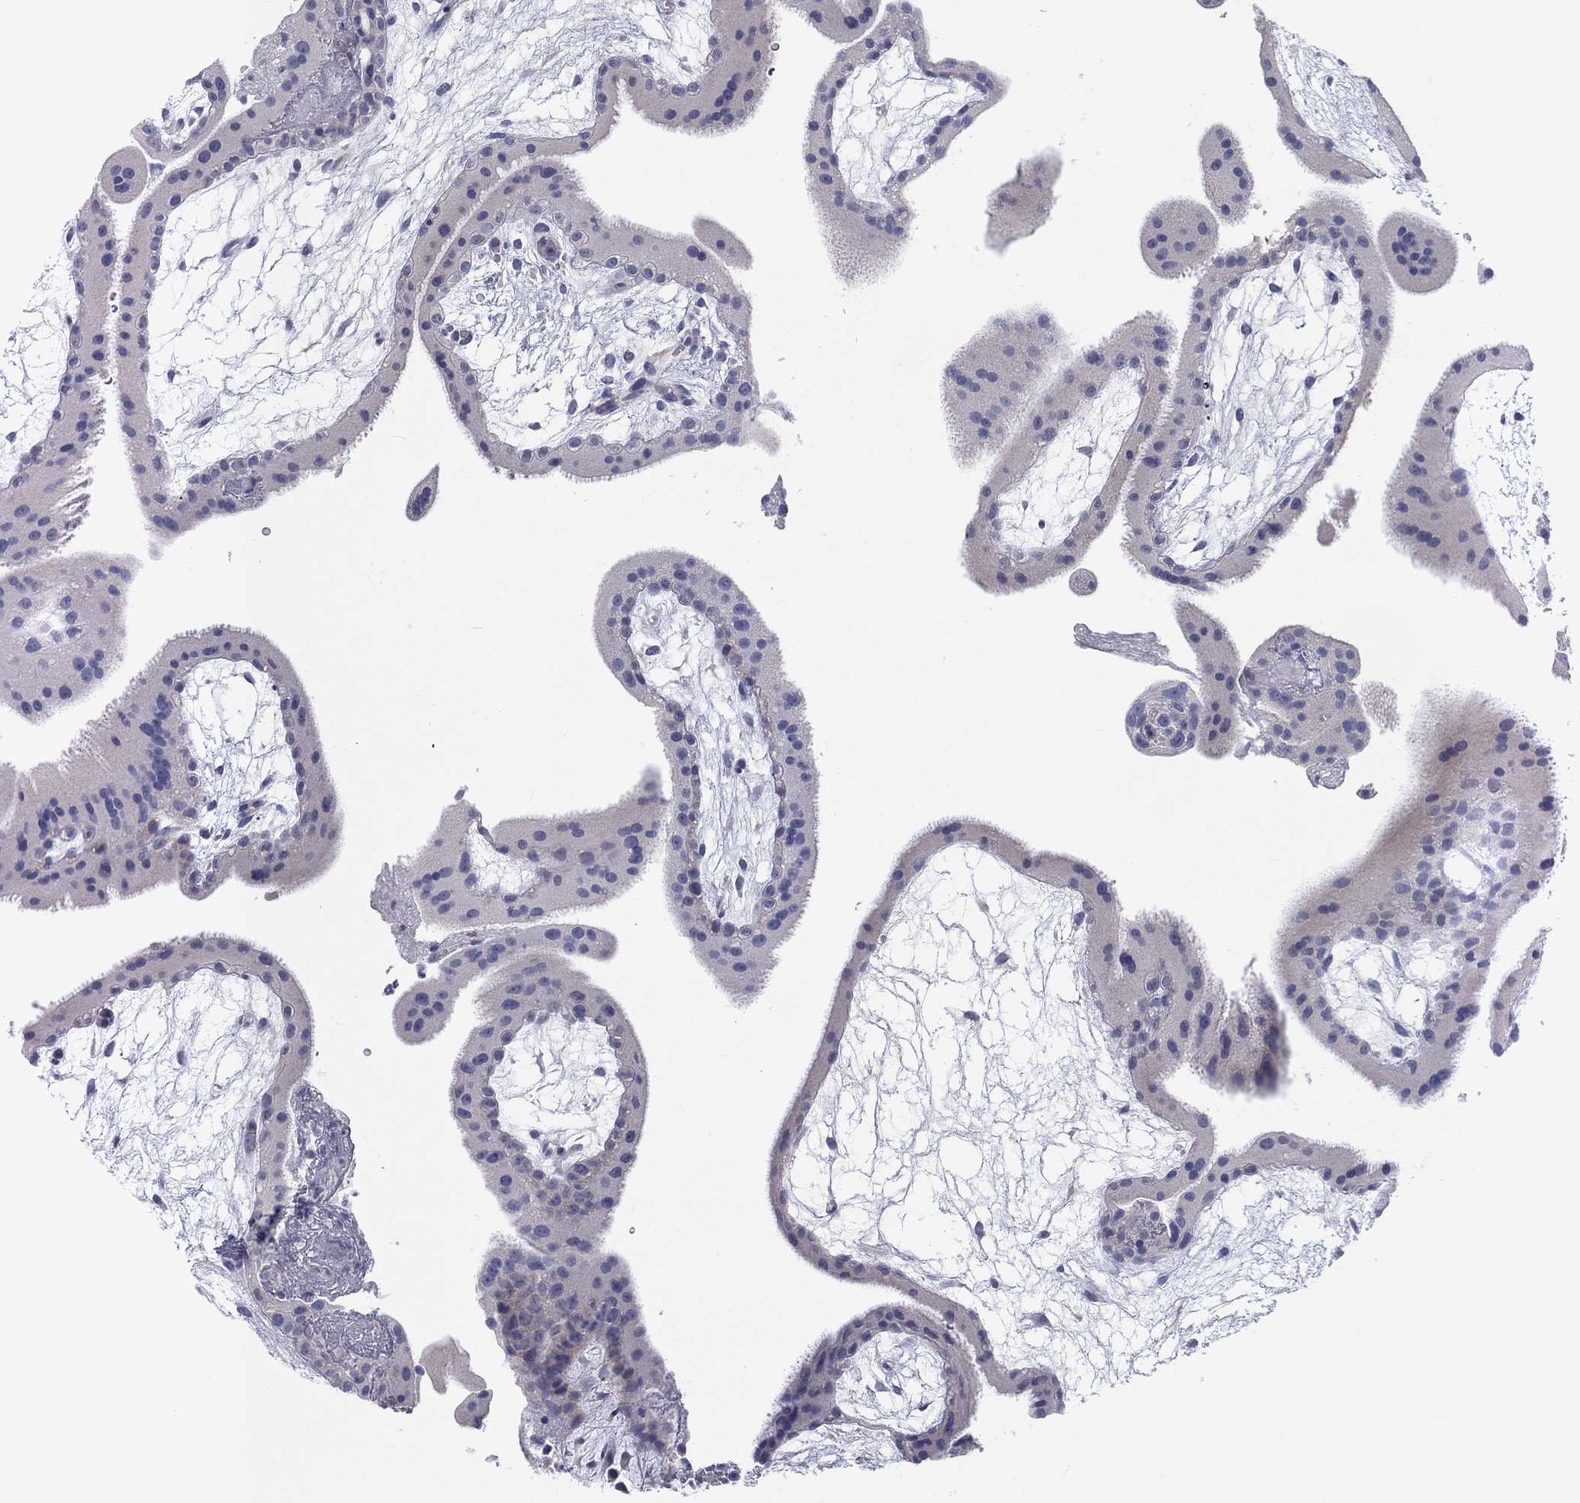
{"staining": {"intensity": "negative", "quantity": "none", "location": "none"}, "tissue": "placenta", "cell_type": "Decidual cells", "image_type": "normal", "snomed": [{"axis": "morphology", "description": "Normal tissue, NOS"}, {"axis": "topography", "description": "Placenta"}], "caption": "Image shows no protein staining in decidual cells of benign placenta. The staining was performed using DAB to visualize the protein expression in brown, while the nuclei were stained in blue with hematoxylin (Magnification: 20x).", "gene": "CALB1", "patient": {"sex": "female", "age": 19}}